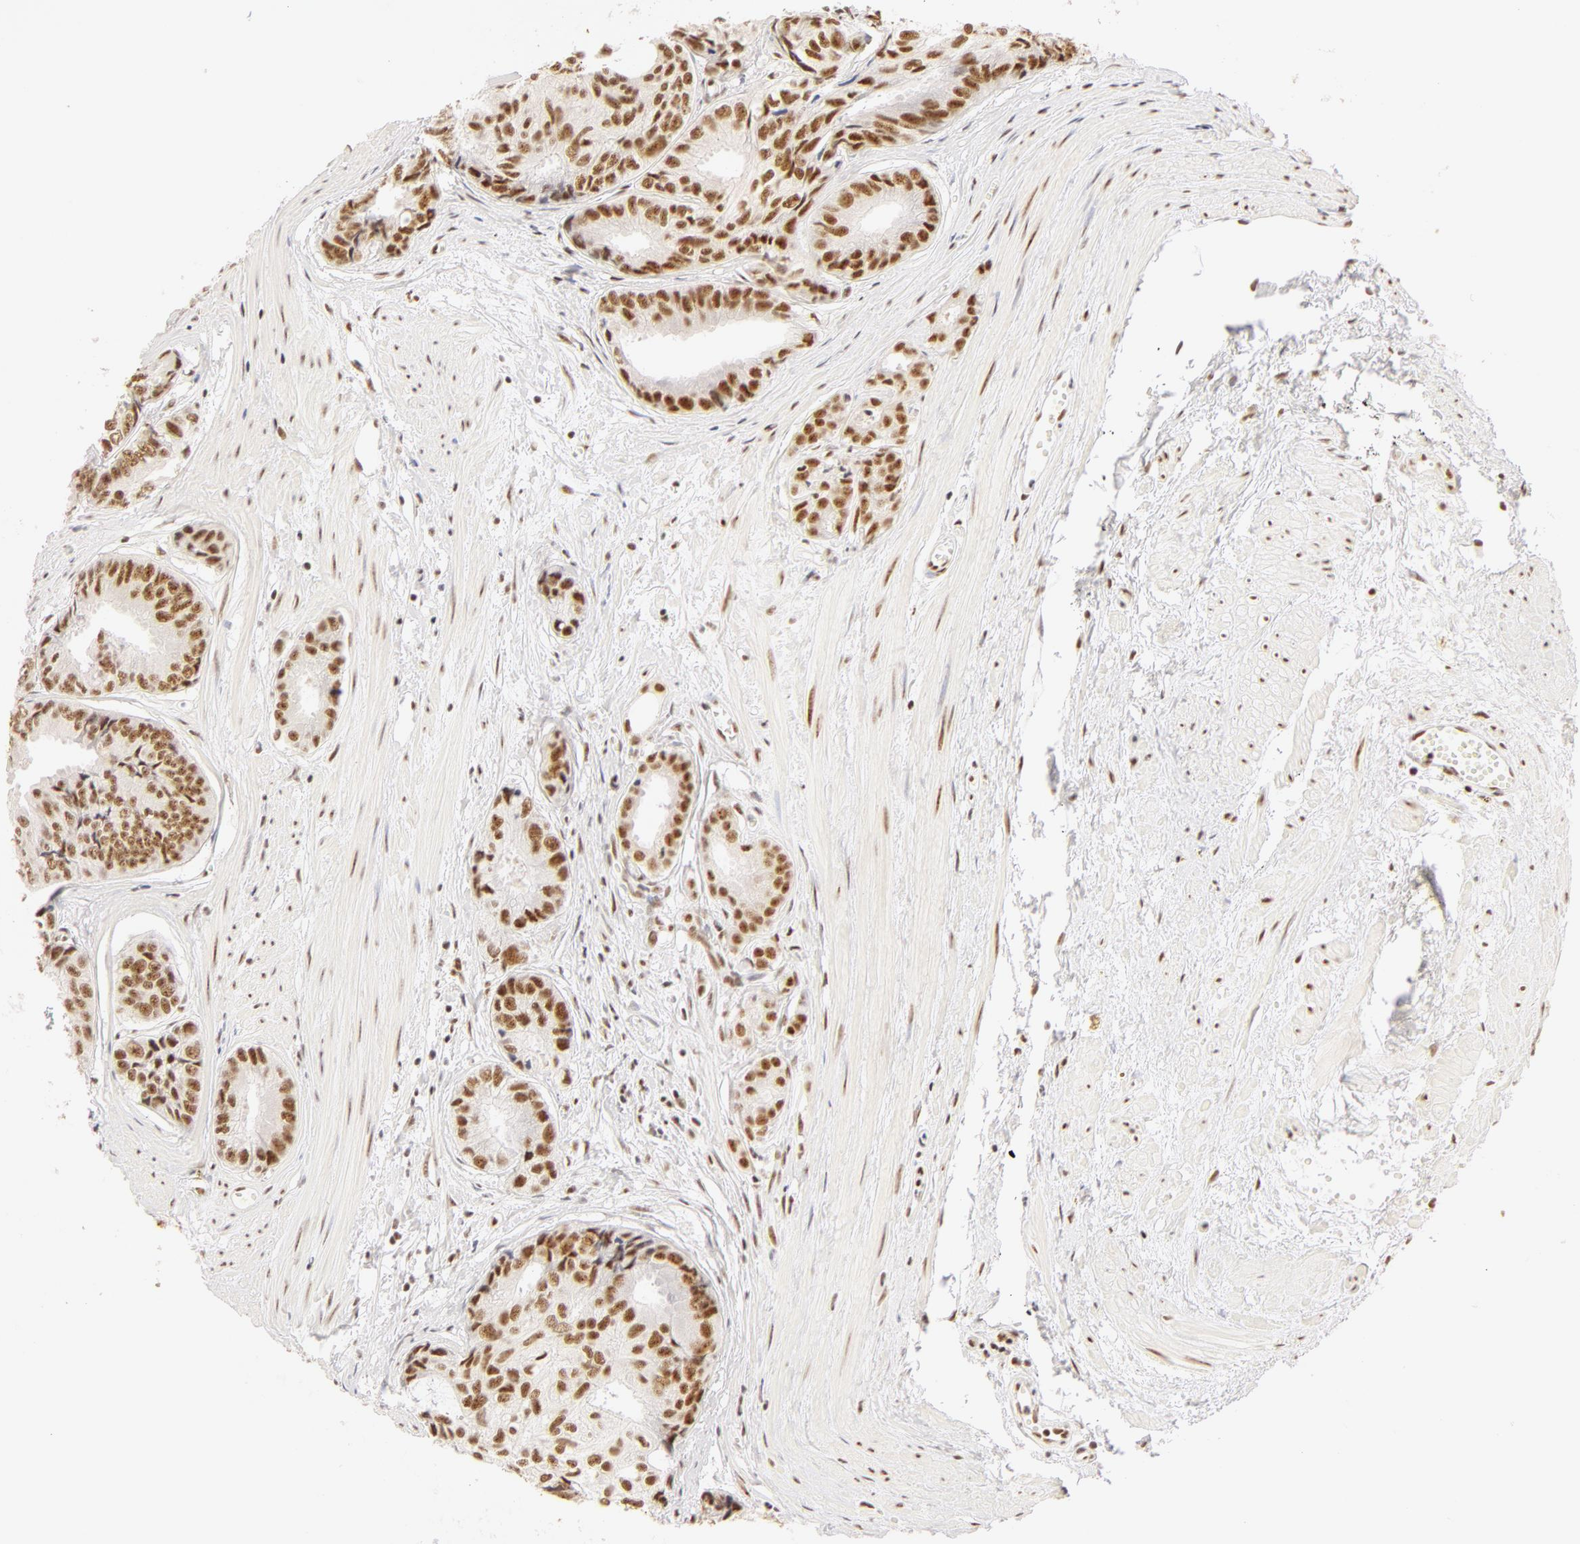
{"staining": {"intensity": "moderate", "quantity": ">75%", "location": "nuclear"}, "tissue": "prostate cancer", "cell_type": "Tumor cells", "image_type": "cancer", "snomed": [{"axis": "morphology", "description": "Adenocarcinoma, High grade"}, {"axis": "topography", "description": "Prostate"}], "caption": "This histopathology image reveals immunohistochemistry (IHC) staining of human adenocarcinoma (high-grade) (prostate), with medium moderate nuclear positivity in about >75% of tumor cells.", "gene": "RBM39", "patient": {"sex": "male", "age": 56}}